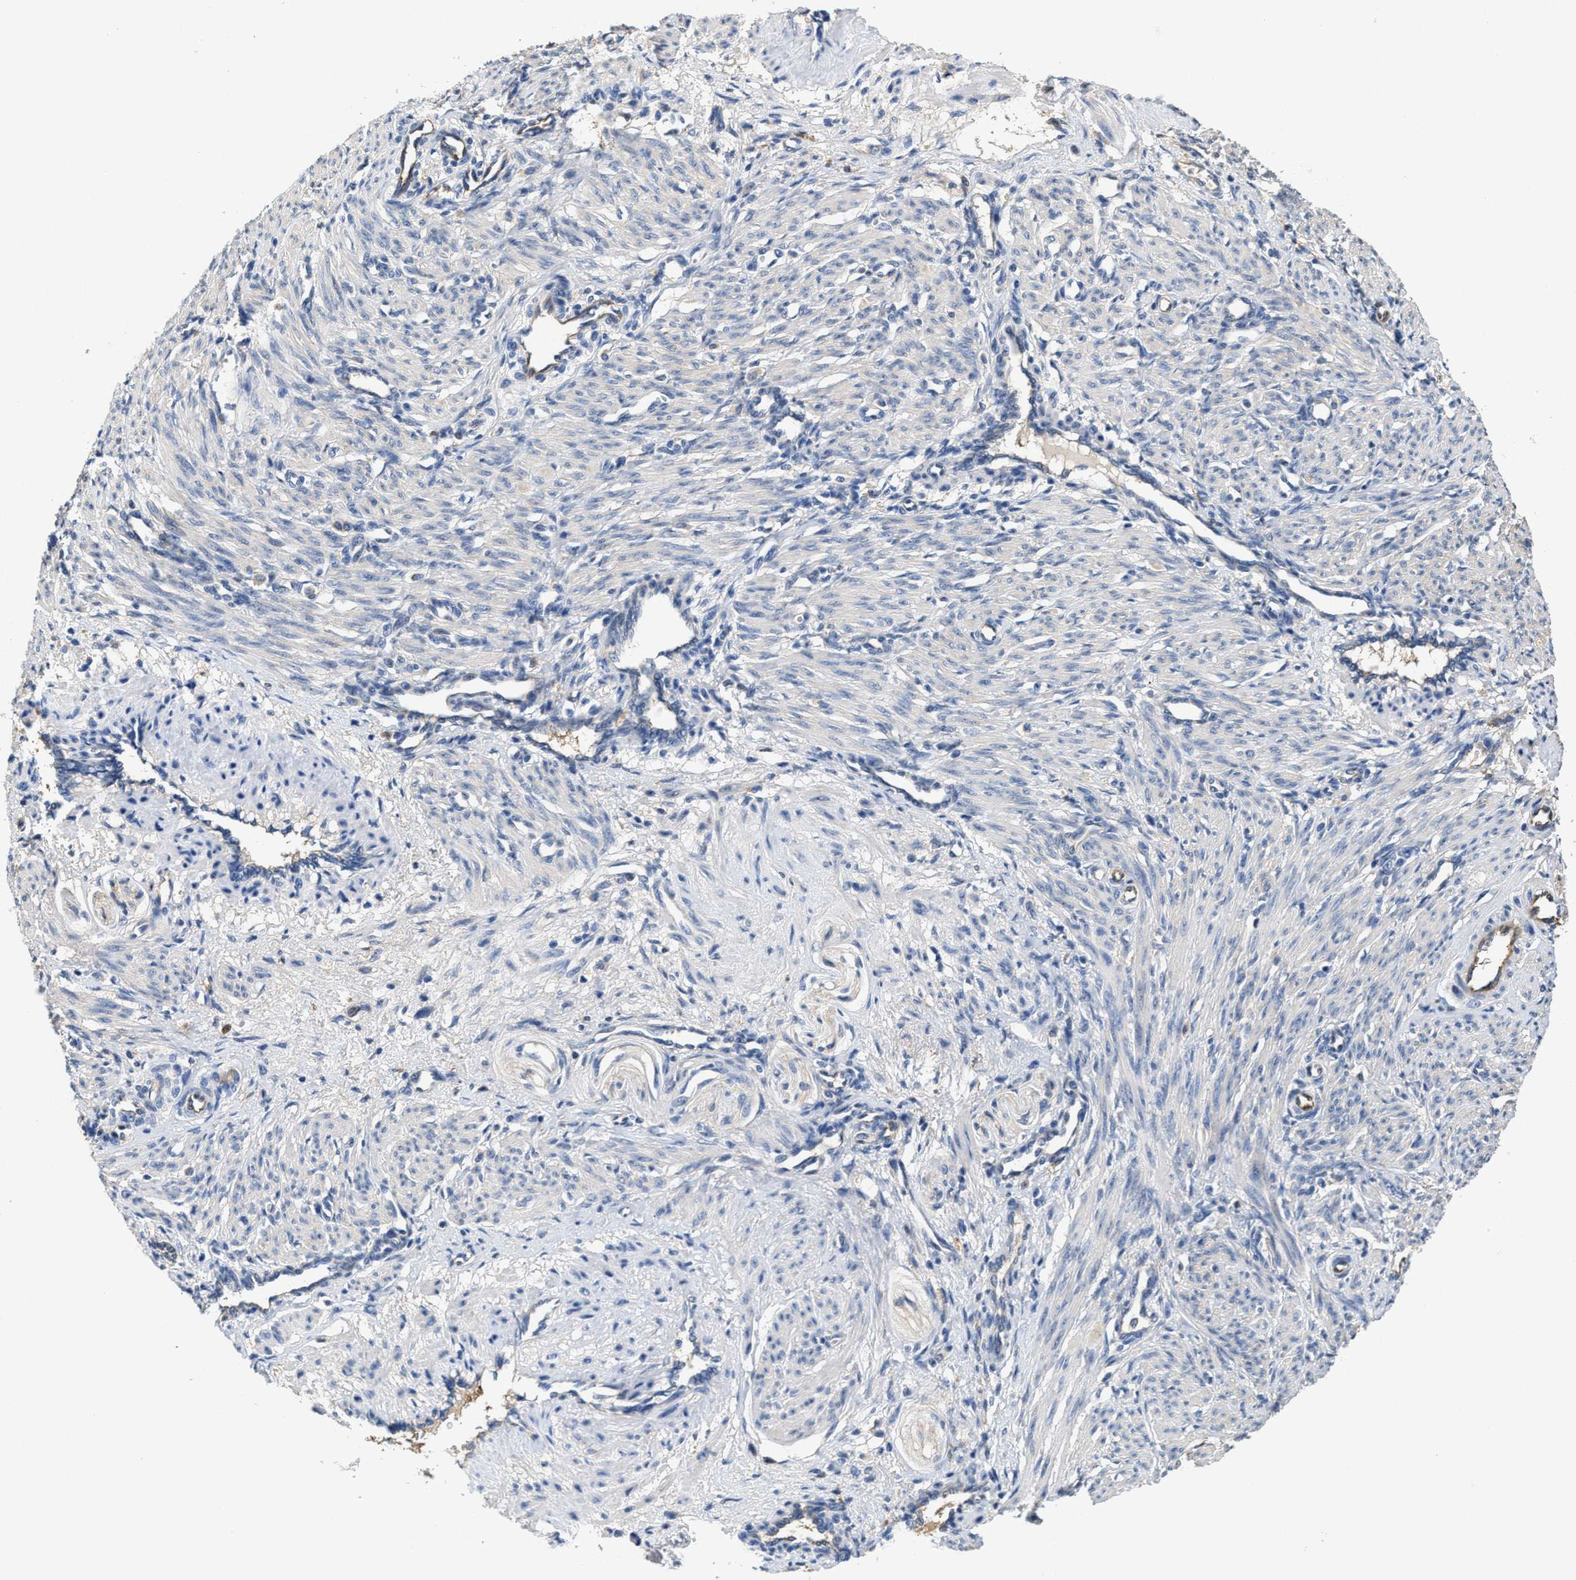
{"staining": {"intensity": "negative", "quantity": "none", "location": "none"}, "tissue": "smooth muscle", "cell_type": "Smooth muscle cells", "image_type": "normal", "snomed": [{"axis": "morphology", "description": "Normal tissue, NOS"}, {"axis": "topography", "description": "Endometrium"}], "caption": "The image exhibits no significant positivity in smooth muscle cells of smooth muscle.", "gene": "PEG10", "patient": {"sex": "female", "age": 33}}